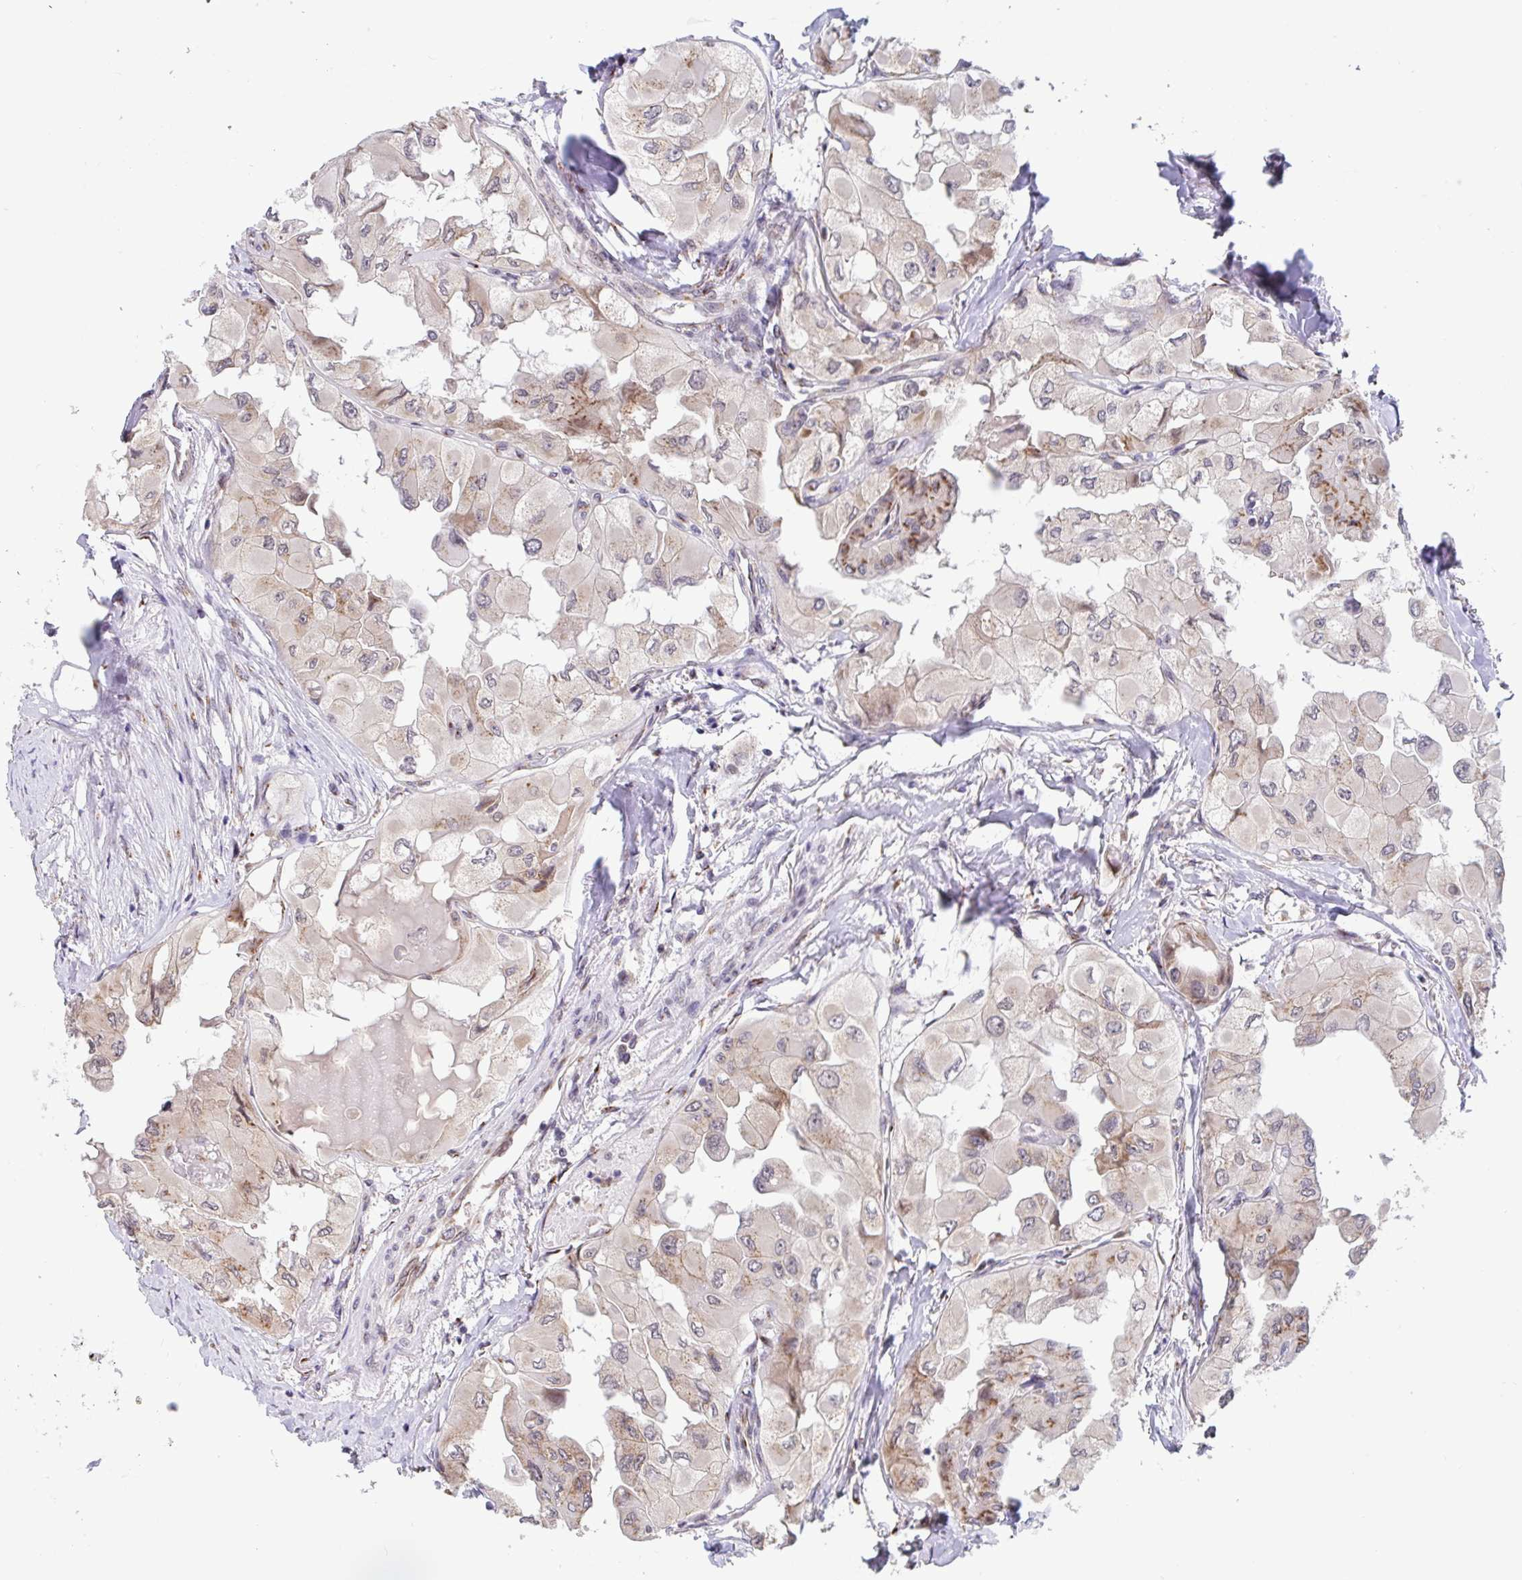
{"staining": {"intensity": "moderate", "quantity": "25%-75%", "location": "cytoplasmic/membranous"}, "tissue": "thyroid cancer", "cell_type": "Tumor cells", "image_type": "cancer", "snomed": [{"axis": "morphology", "description": "Normal tissue, NOS"}, {"axis": "morphology", "description": "Papillary adenocarcinoma, NOS"}, {"axis": "topography", "description": "Thyroid gland"}], "caption": "Immunohistochemistry (IHC) of thyroid papillary adenocarcinoma exhibits medium levels of moderate cytoplasmic/membranous staining in approximately 25%-75% of tumor cells. The staining is performed using DAB (3,3'-diaminobenzidine) brown chromogen to label protein expression. The nuclei are counter-stained blue using hematoxylin.", "gene": "ATP5MJ", "patient": {"sex": "female", "age": 59}}